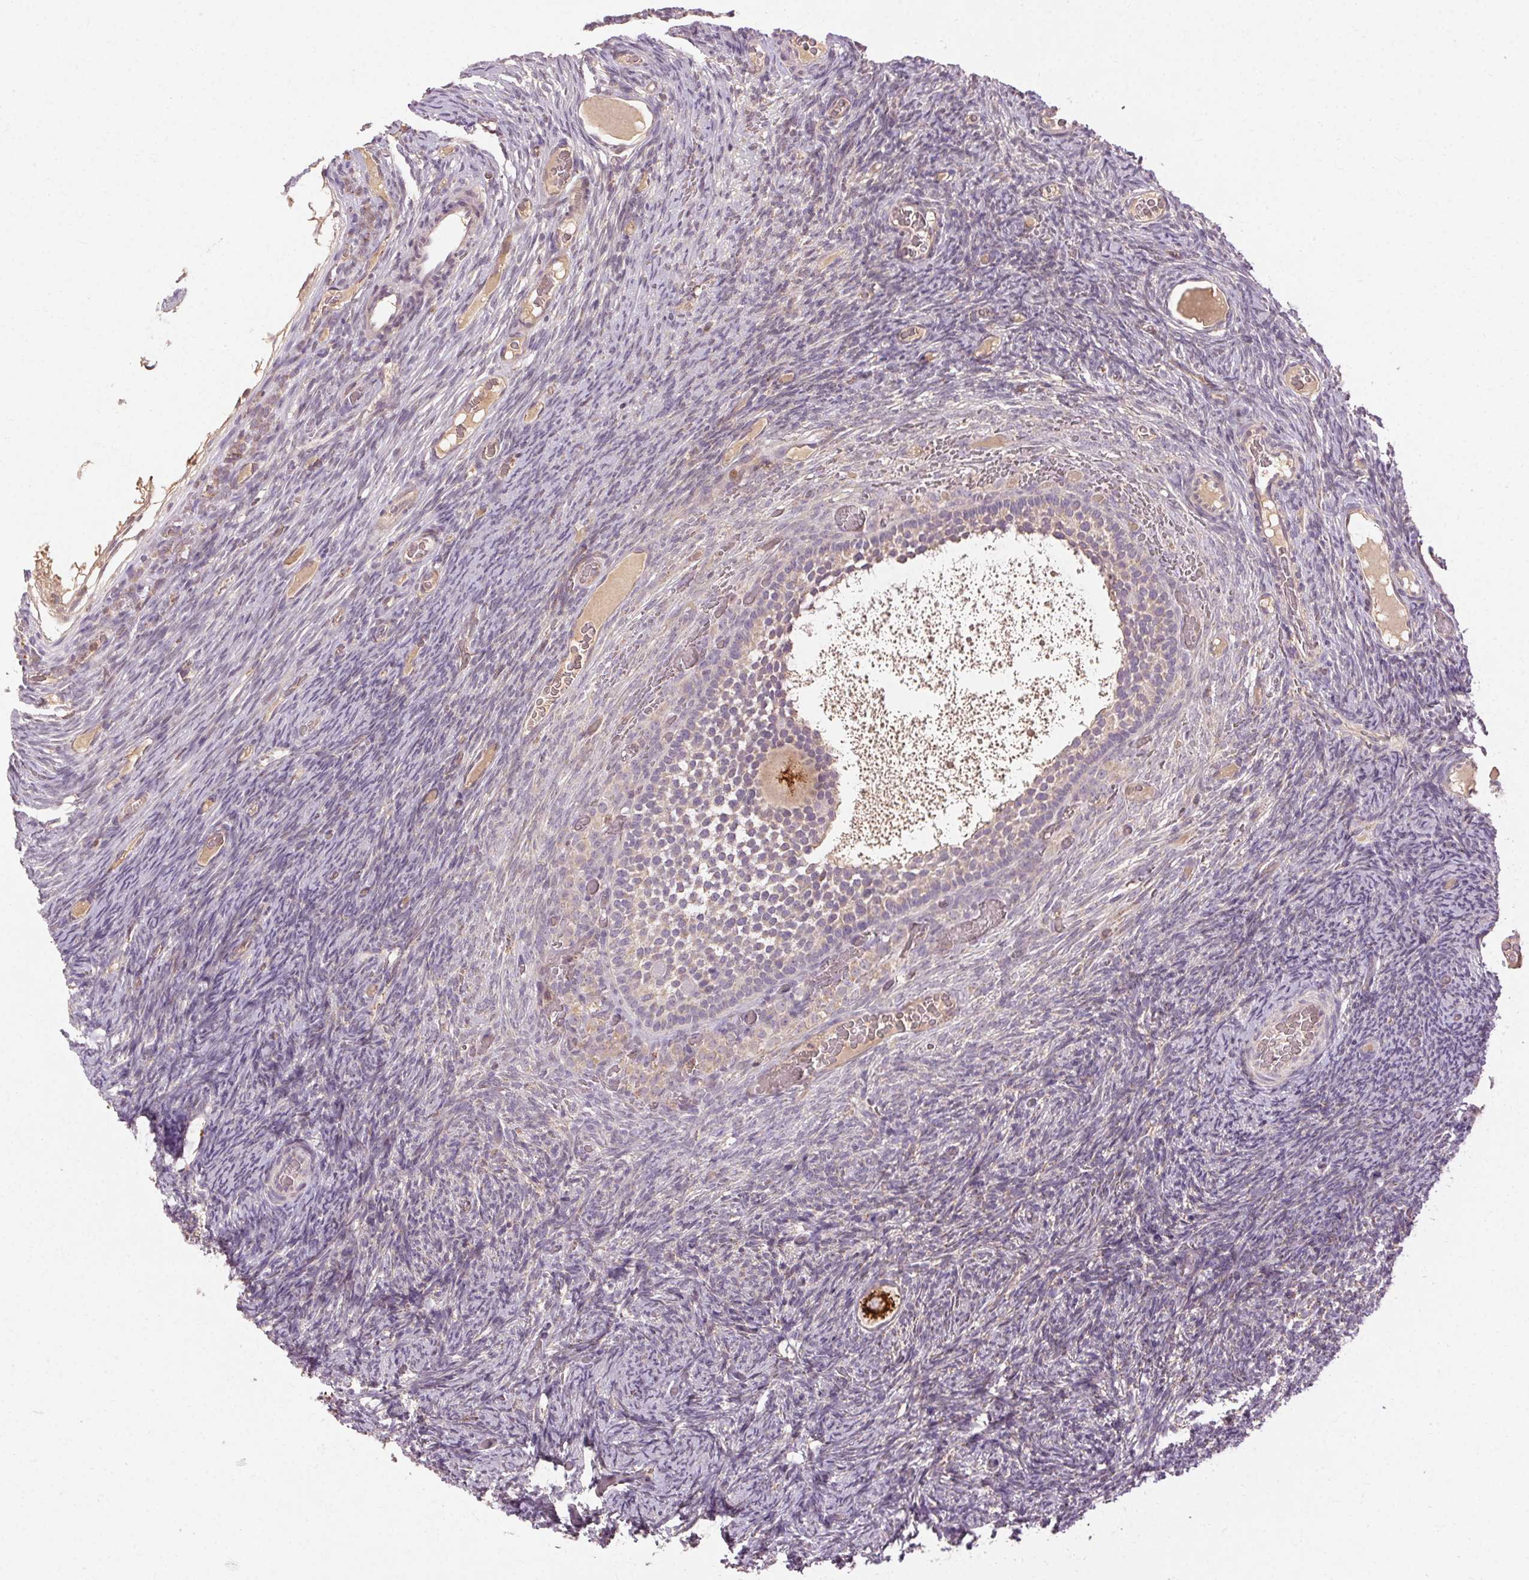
{"staining": {"intensity": "strong", "quantity": ">75%", "location": "cytoplasmic/membranous"}, "tissue": "ovary", "cell_type": "Follicle cells", "image_type": "normal", "snomed": [{"axis": "morphology", "description": "Normal tissue, NOS"}, {"axis": "topography", "description": "Ovary"}], "caption": "Immunohistochemistry (DAB) staining of unremarkable ovary shows strong cytoplasmic/membranous protein staining in approximately >75% of follicle cells. (DAB (3,3'-diaminobenzidine) IHC with brightfield microscopy, high magnification).", "gene": "REP15", "patient": {"sex": "female", "age": 34}}